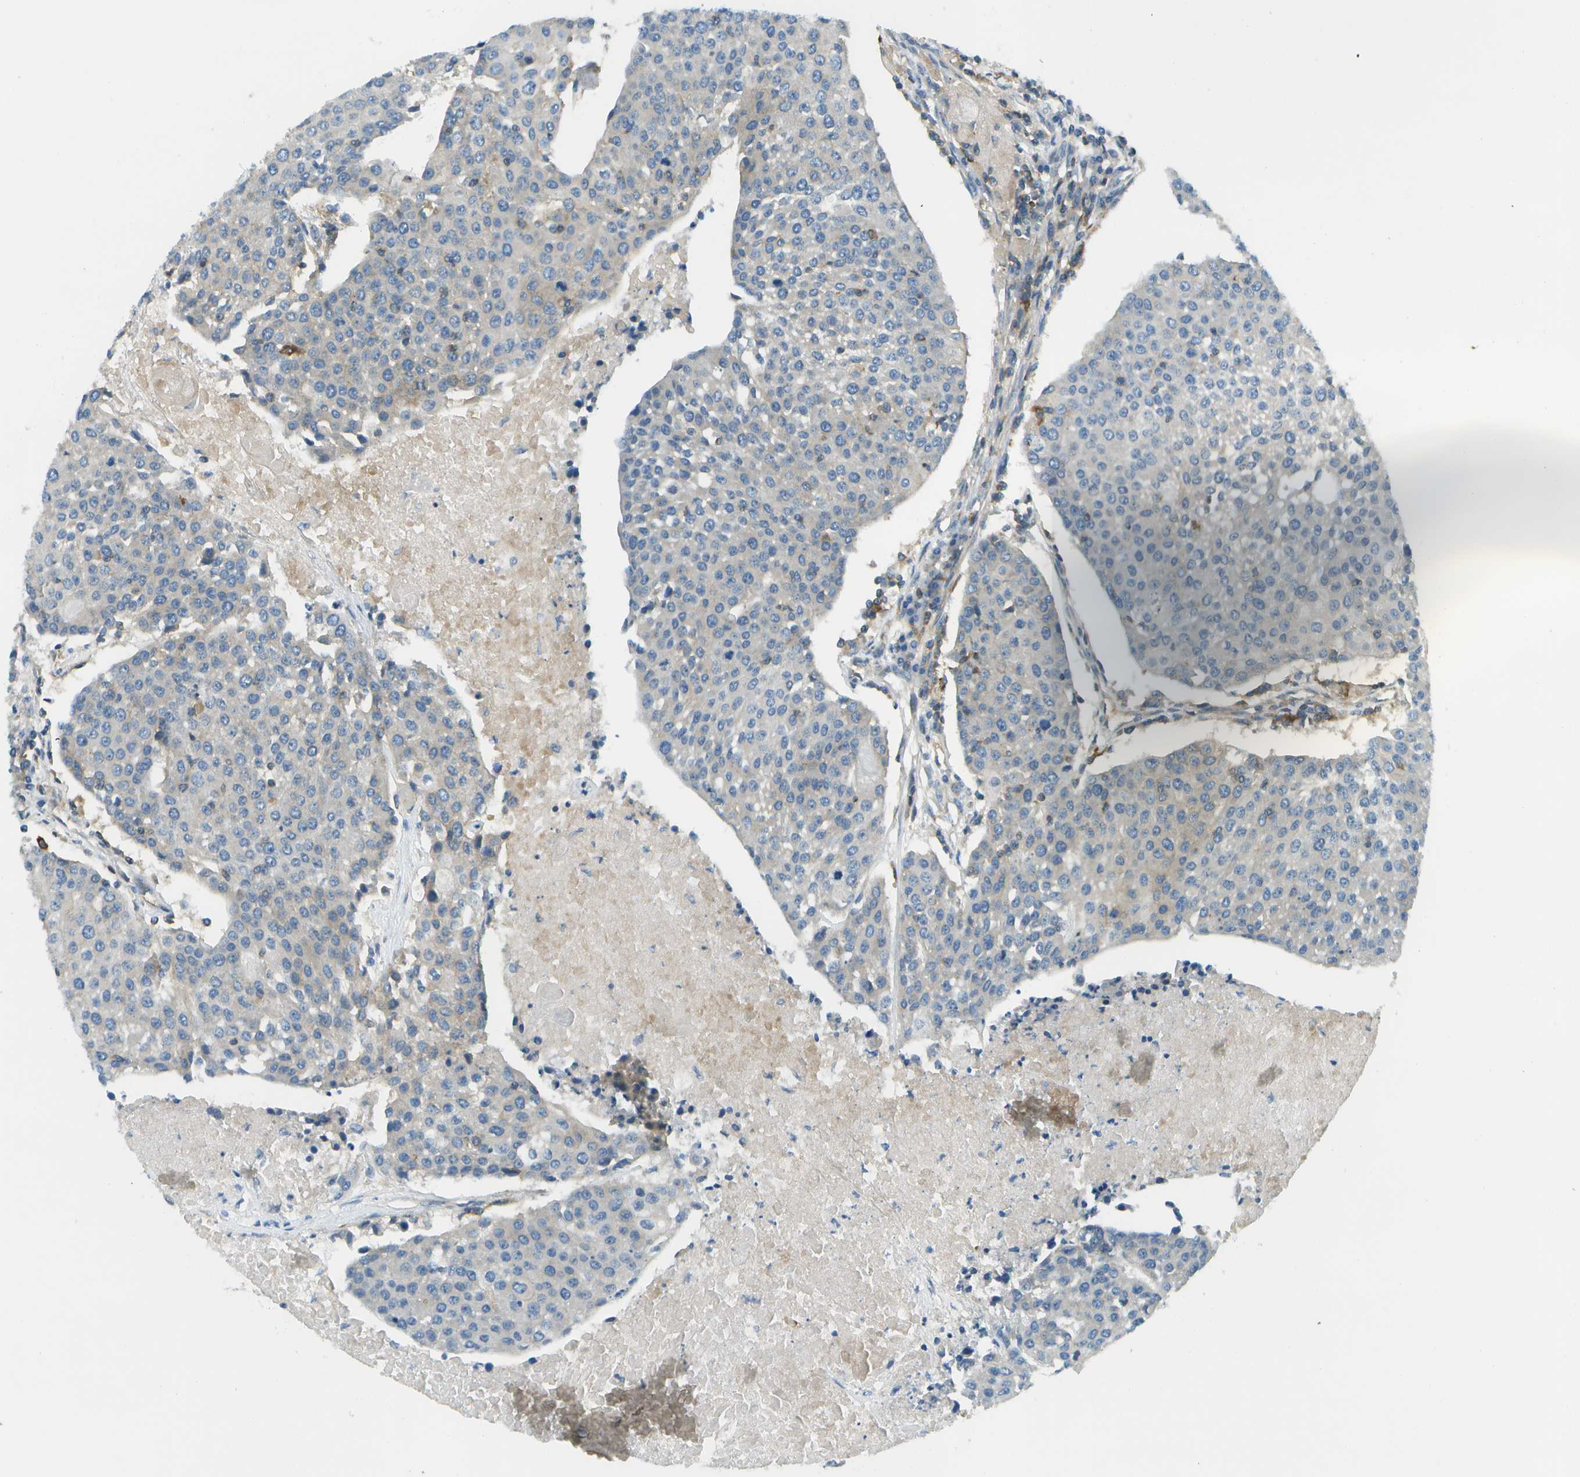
{"staining": {"intensity": "negative", "quantity": "none", "location": "none"}, "tissue": "urothelial cancer", "cell_type": "Tumor cells", "image_type": "cancer", "snomed": [{"axis": "morphology", "description": "Urothelial carcinoma, High grade"}, {"axis": "topography", "description": "Urinary bladder"}], "caption": "This is an immunohistochemistry histopathology image of human urothelial cancer. There is no expression in tumor cells.", "gene": "CTIF", "patient": {"sex": "female", "age": 85}}